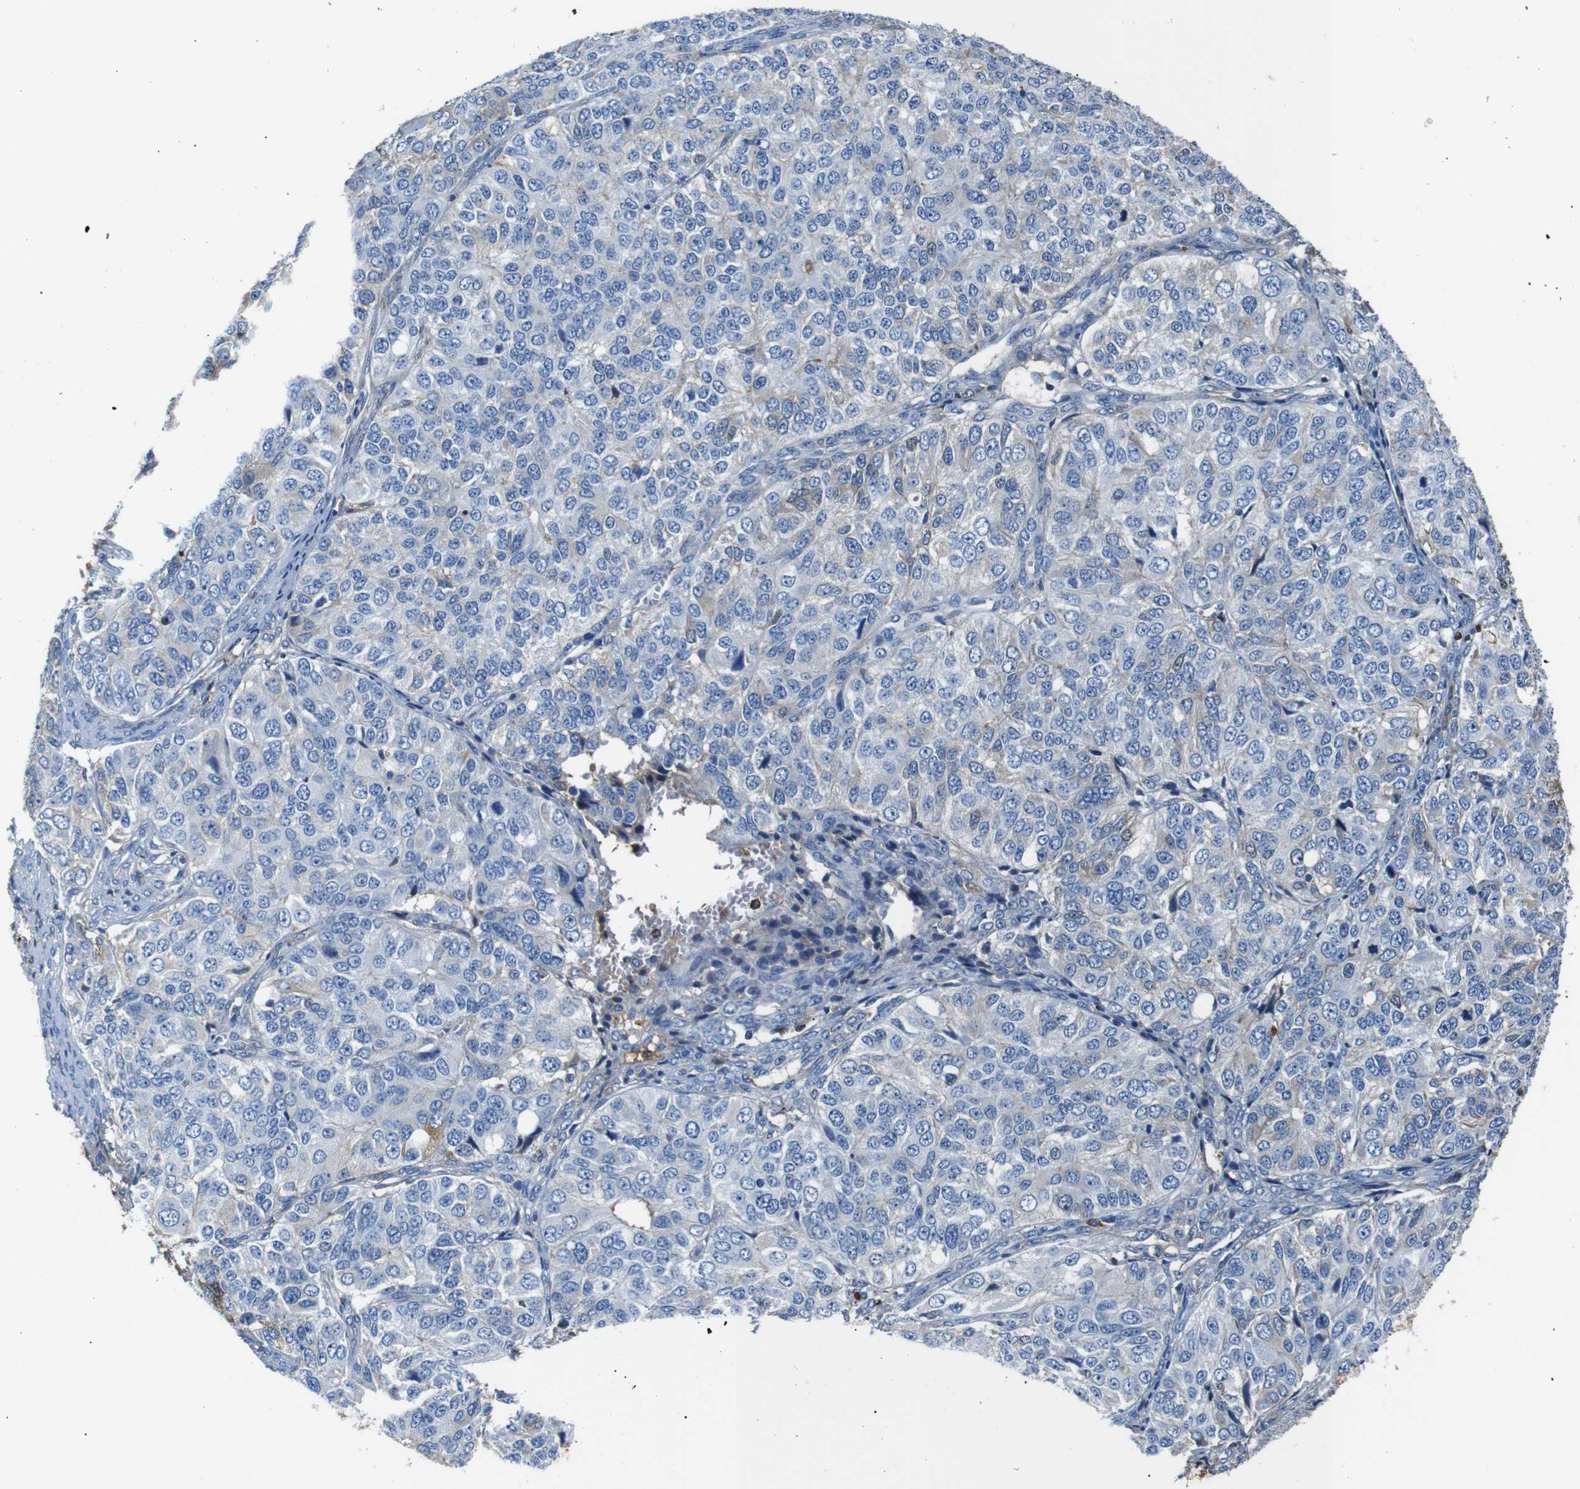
{"staining": {"intensity": "negative", "quantity": "none", "location": "none"}, "tissue": "ovarian cancer", "cell_type": "Tumor cells", "image_type": "cancer", "snomed": [{"axis": "morphology", "description": "Carcinoma, endometroid"}, {"axis": "topography", "description": "Ovary"}], "caption": "IHC photomicrograph of human ovarian endometroid carcinoma stained for a protein (brown), which displays no positivity in tumor cells. (IHC, brightfield microscopy, high magnification).", "gene": "SERPINA1", "patient": {"sex": "female", "age": 51}}